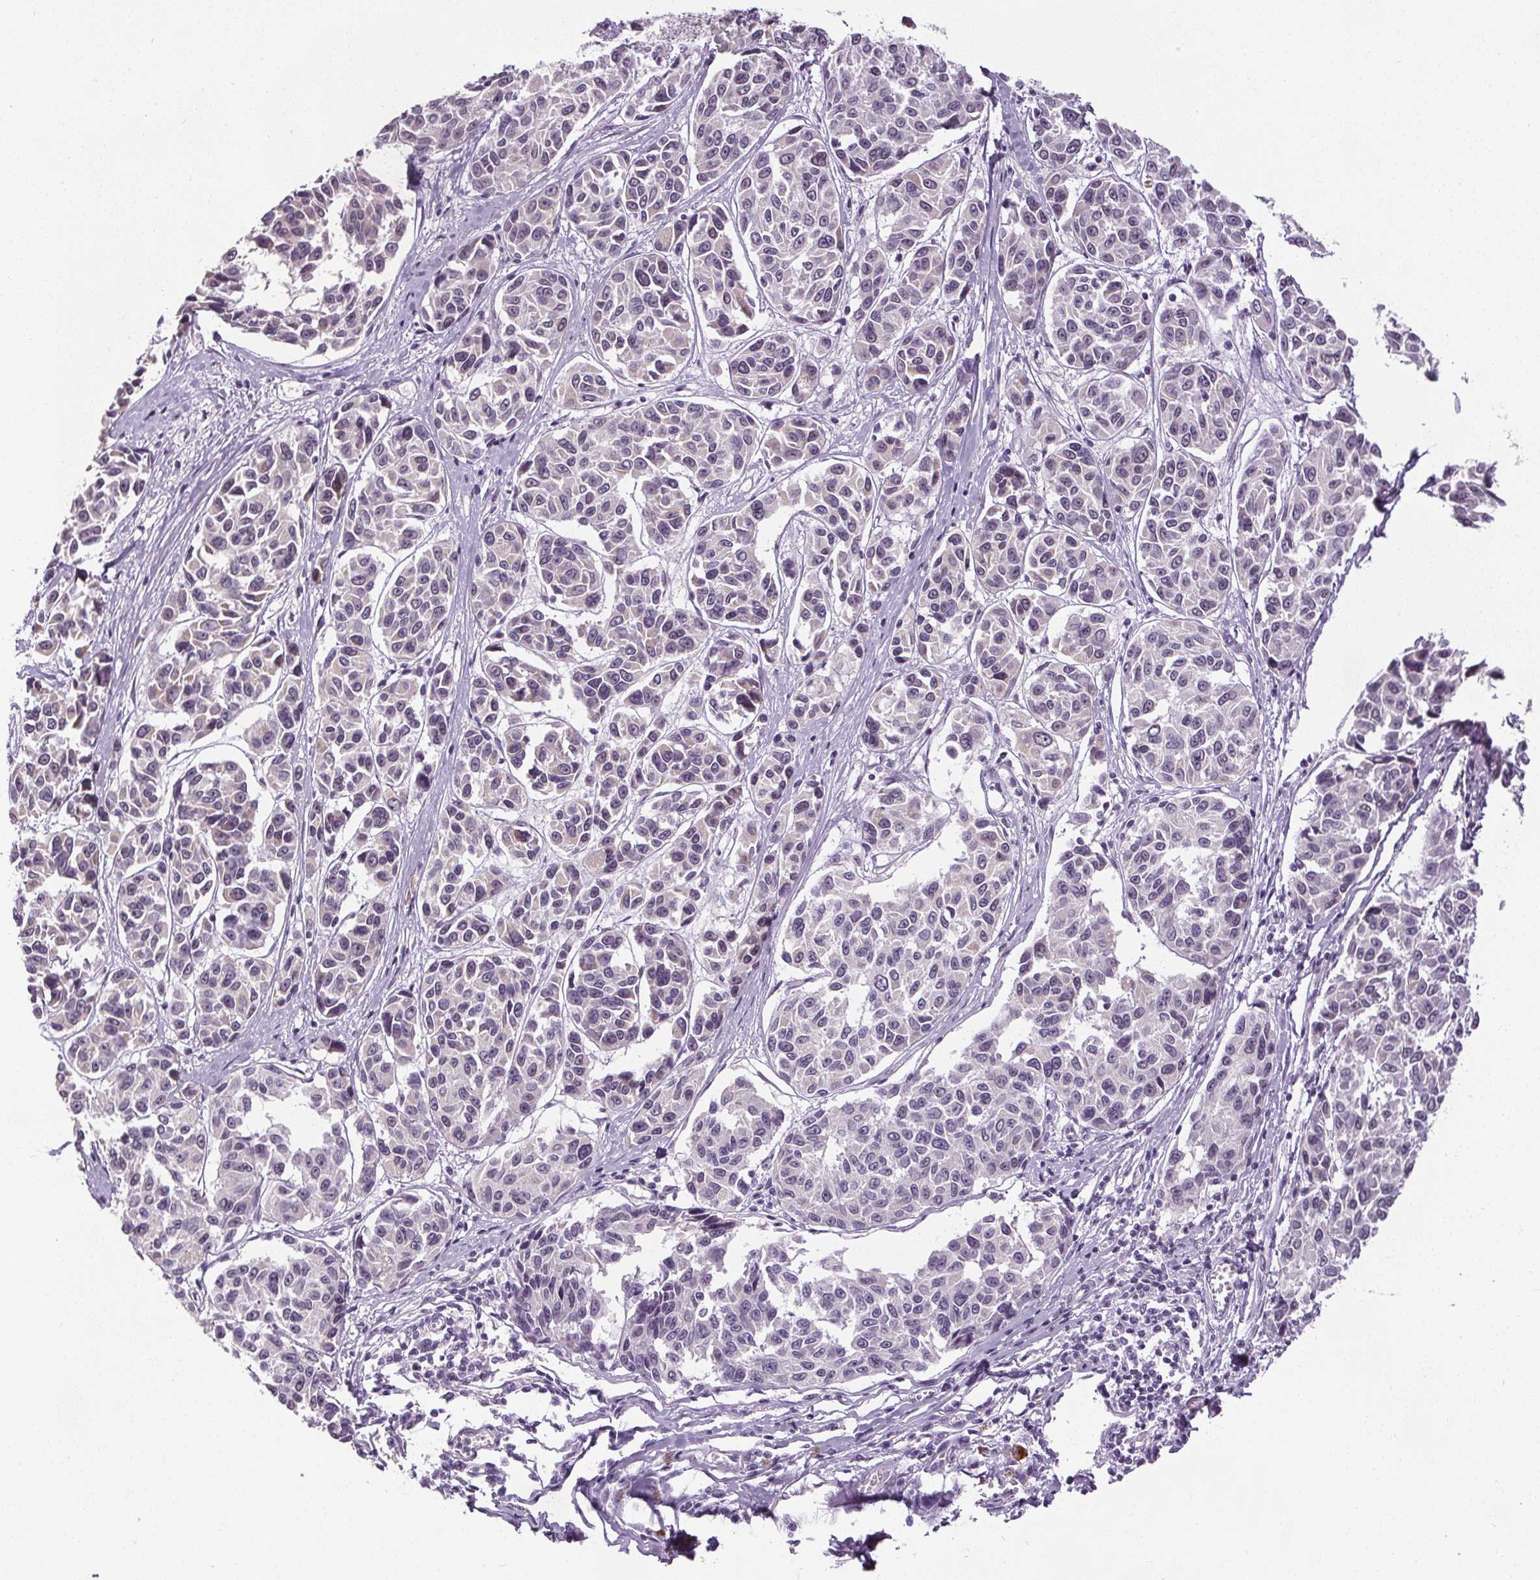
{"staining": {"intensity": "negative", "quantity": "none", "location": "none"}, "tissue": "melanoma", "cell_type": "Tumor cells", "image_type": "cancer", "snomed": [{"axis": "morphology", "description": "Malignant melanoma, NOS"}, {"axis": "topography", "description": "Skin"}], "caption": "Protein analysis of malignant melanoma exhibits no significant expression in tumor cells.", "gene": "SLC2A9", "patient": {"sex": "female", "age": 66}}